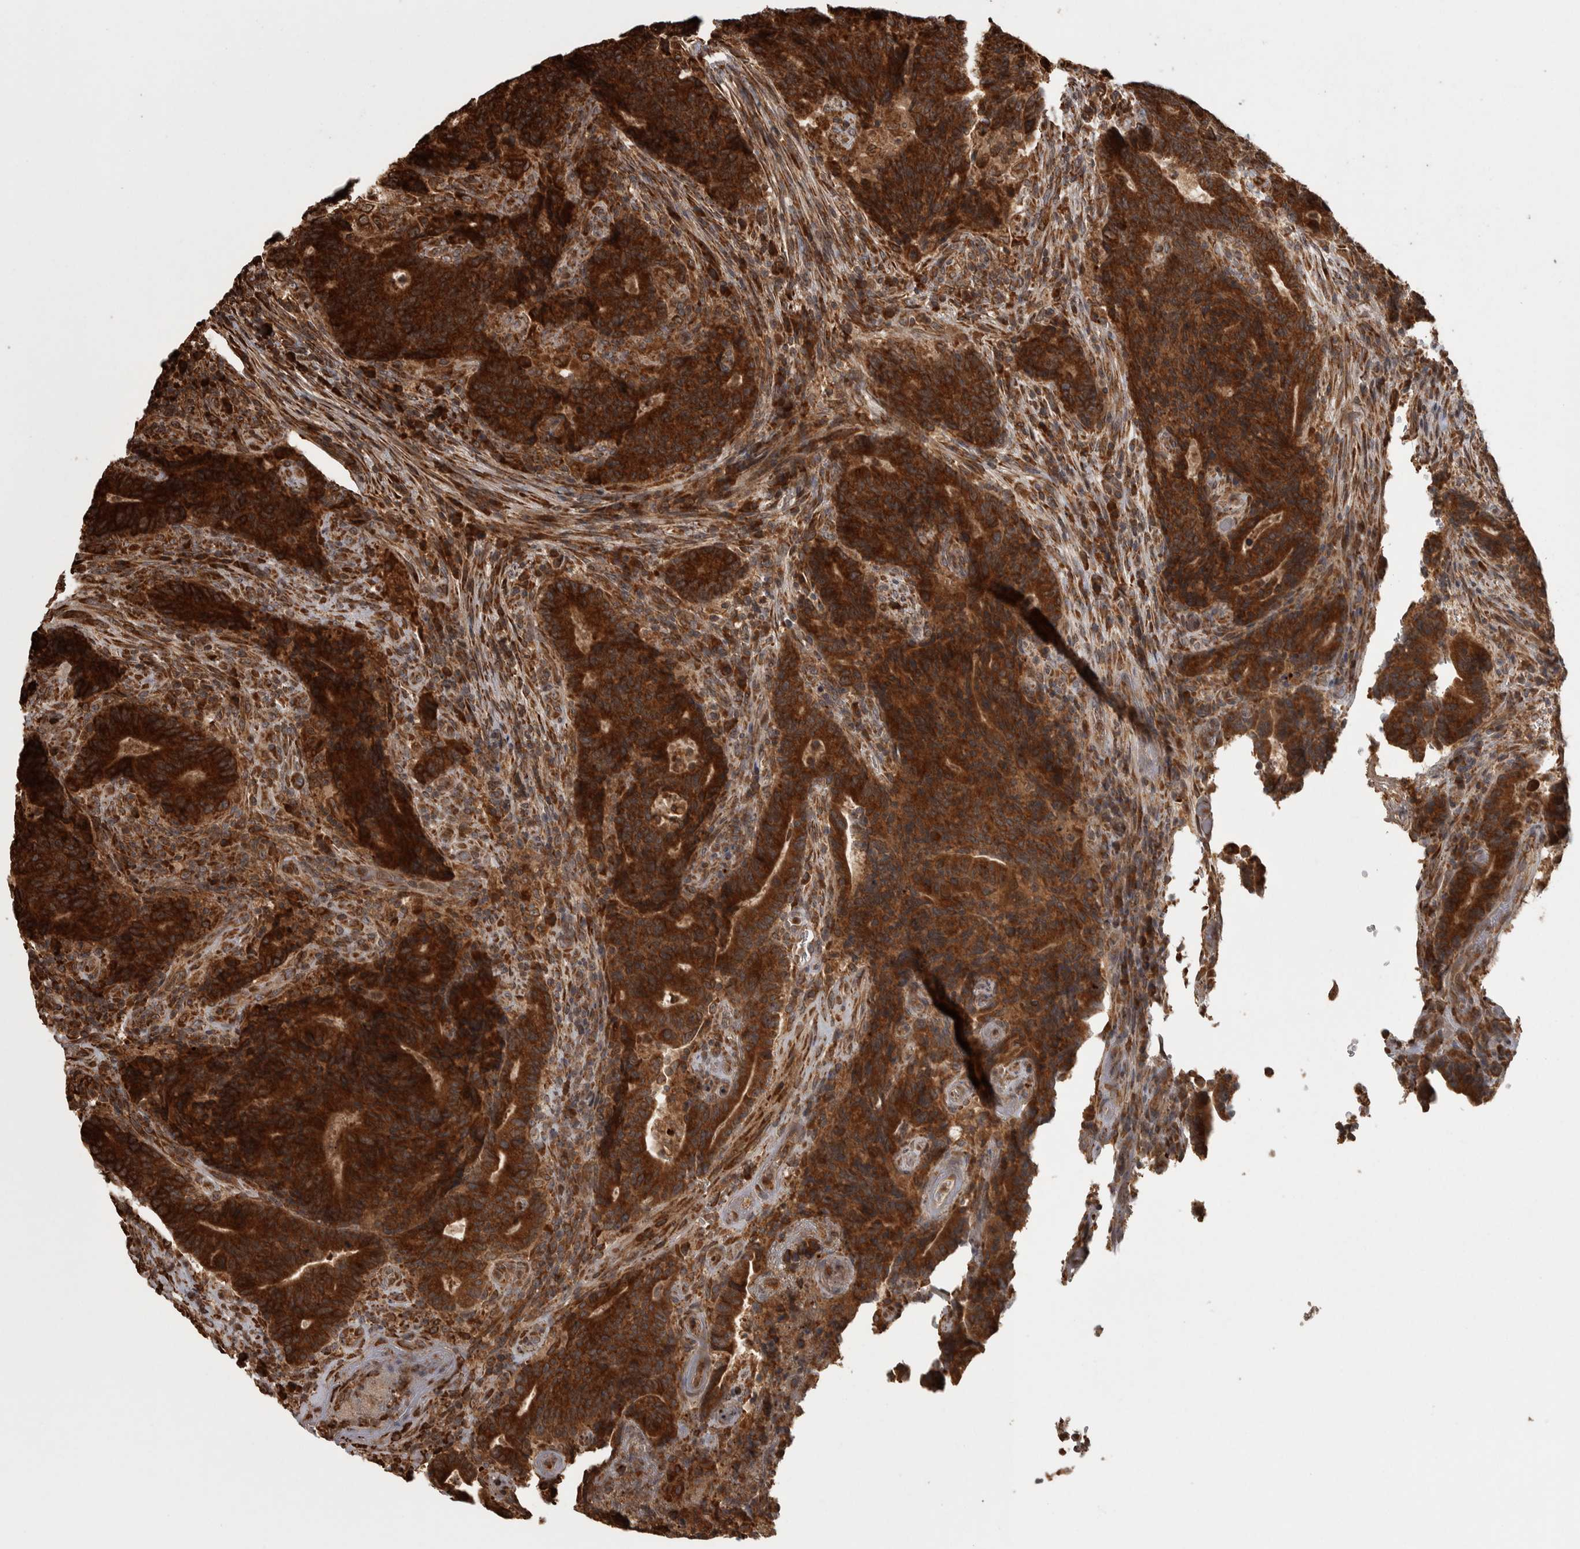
{"staining": {"intensity": "strong", "quantity": ">75%", "location": "cytoplasmic/membranous"}, "tissue": "colorectal cancer", "cell_type": "Tumor cells", "image_type": "cancer", "snomed": [{"axis": "morphology", "description": "Normal tissue, NOS"}, {"axis": "morphology", "description": "Adenocarcinoma, NOS"}, {"axis": "topography", "description": "Colon"}], "caption": "Colorectal adenocarcinoma stained with a protein marker demonstrates strong staining in tumor cells.", "gene": "AGBL3", "patient": {"sex": "female", "age": 75}}